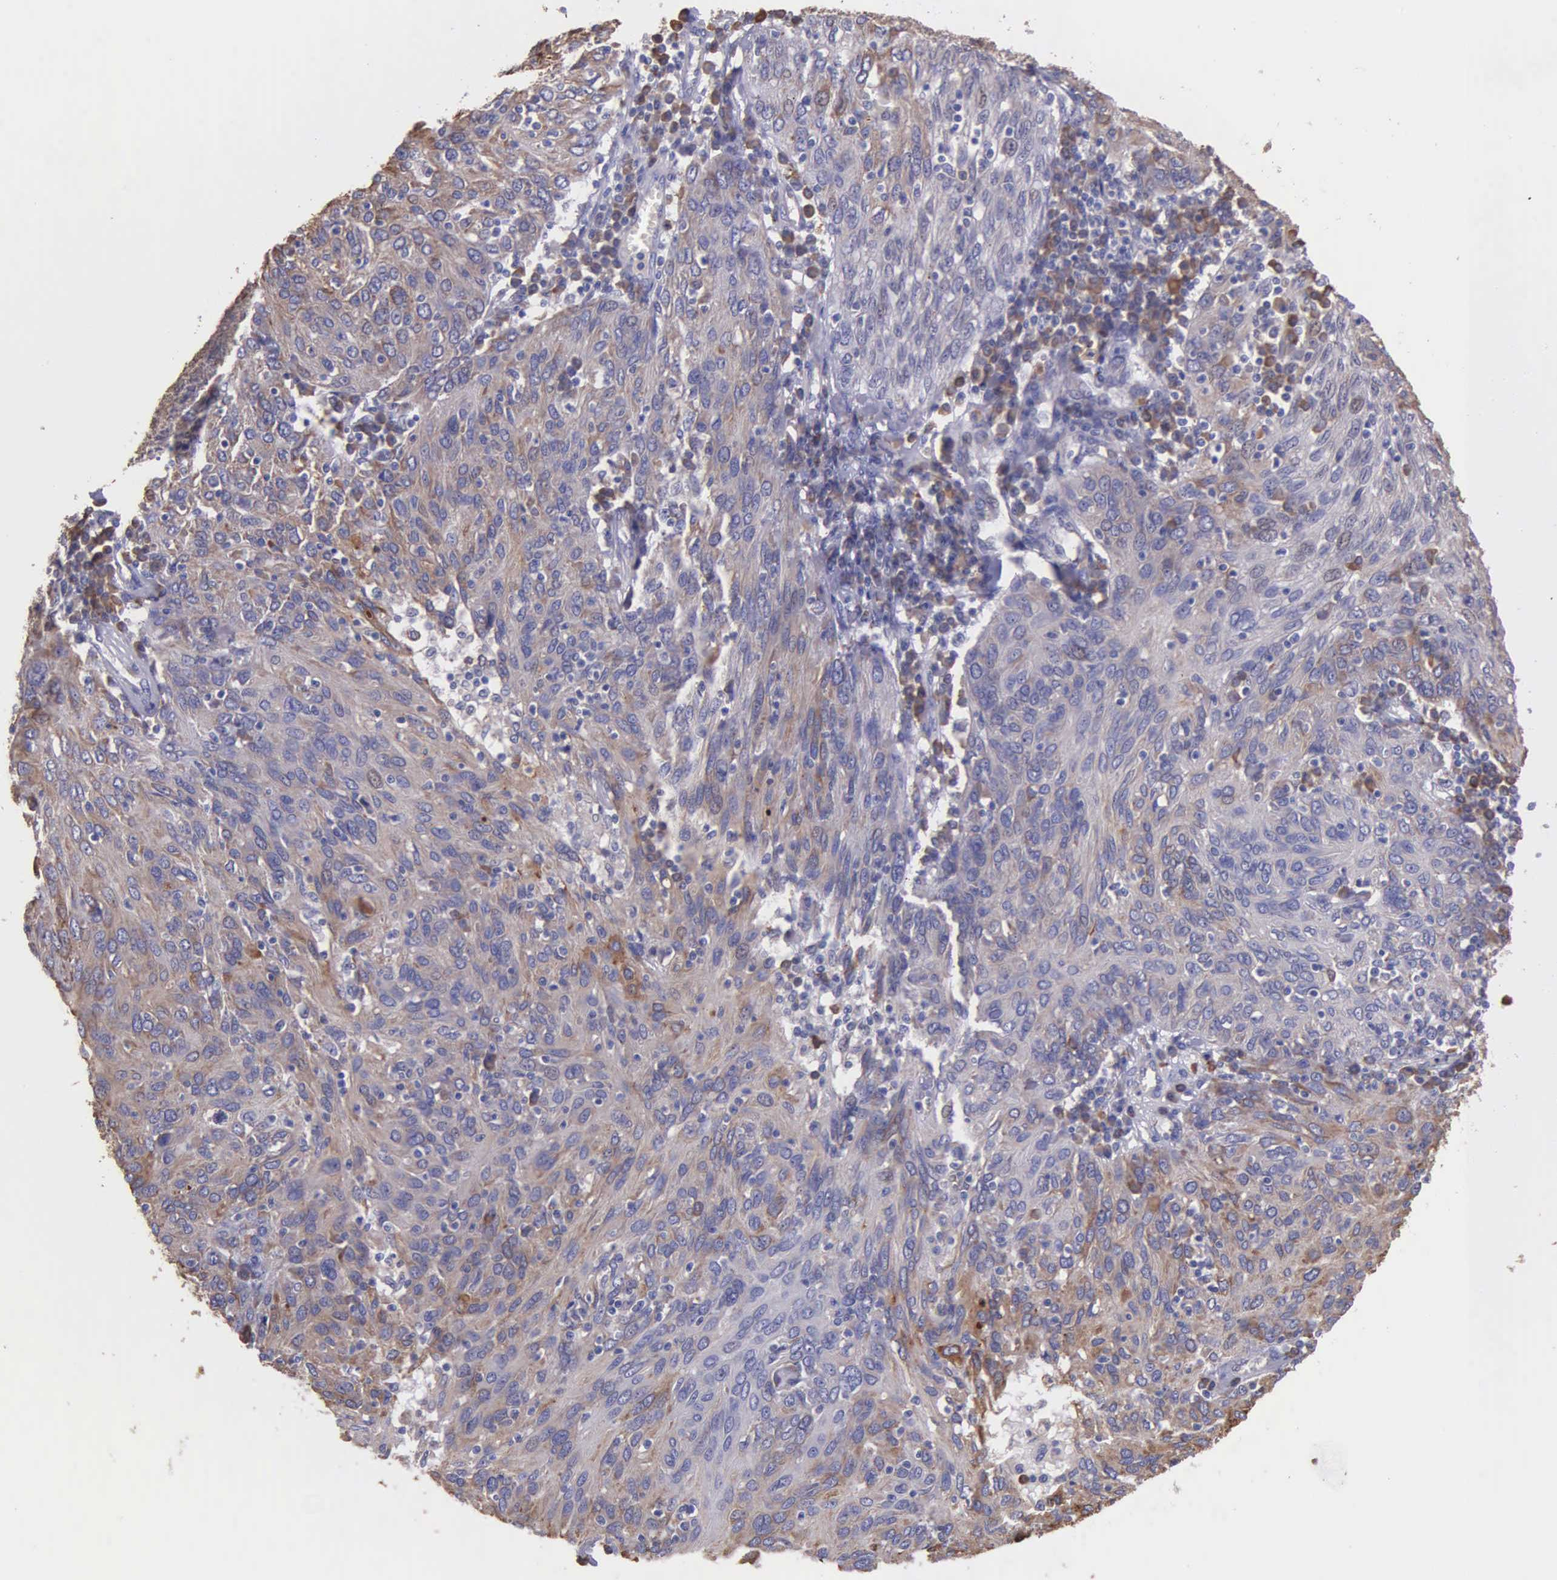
{"staining": {"intensity": "moderate", "quantity": ">75%", "location": "cytoplasmic/membranous"}, "tissue": "ovarian cancer", "cell_type": "Tumor cells", "image_type": "cancer", "snomed": [{"axis": "morphology", "description": "Carcinoma, endometroid"}, {"axis": "topography", "description": "Ovary"}], "caption": "Human ovarian cancer (endometroid carcinoma) stained for a protein (brown) demonstrates moderate cytoplasmic/membranous positive expression in approximately >75% of tumor cells.", "gene": "ZC3H12B", "patient": {"sex": "female", "age": 50}}